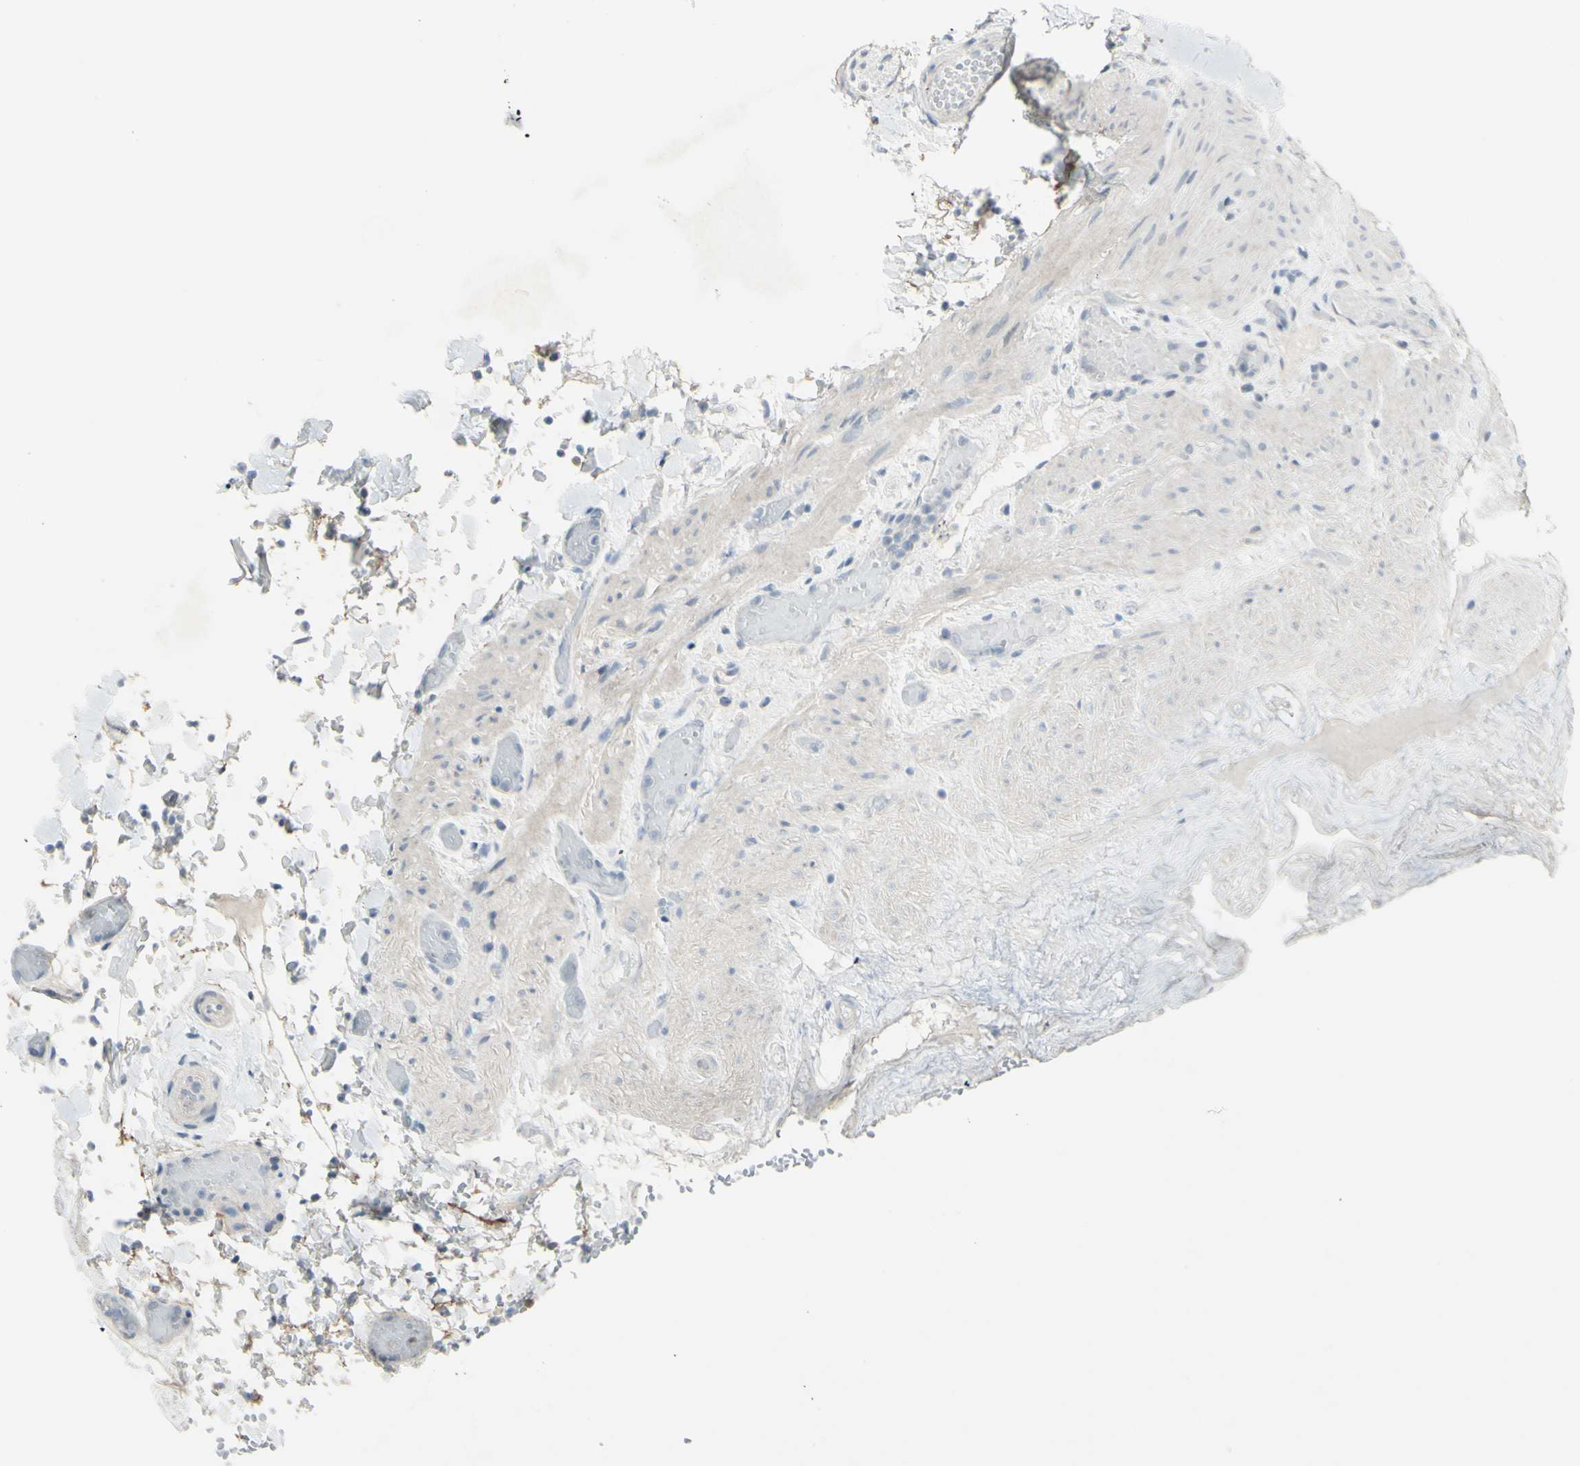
{"staining": {"intensity": "strong", "quantity": ">75%", "location": "cytoplasmic/membranous"}, "tissue": "gallbladder", "cell_type": "Glandular cells", "image_type": "normal", "snomed": [{"axis": "morphology", "description": "Normal tissue, NOS"}, {"axis": "topography", "description": "Gallbladder"}], "caption": "High-power microscopy captured an immunohistochemistry (IHC) histopathology image of normal gallbladder, revealing strong cytoplasmic/membranous positivity in approximately >75% of glandular cells.", "gene": "ETNK1", "patient": {"sex": "female", "age": 26}}